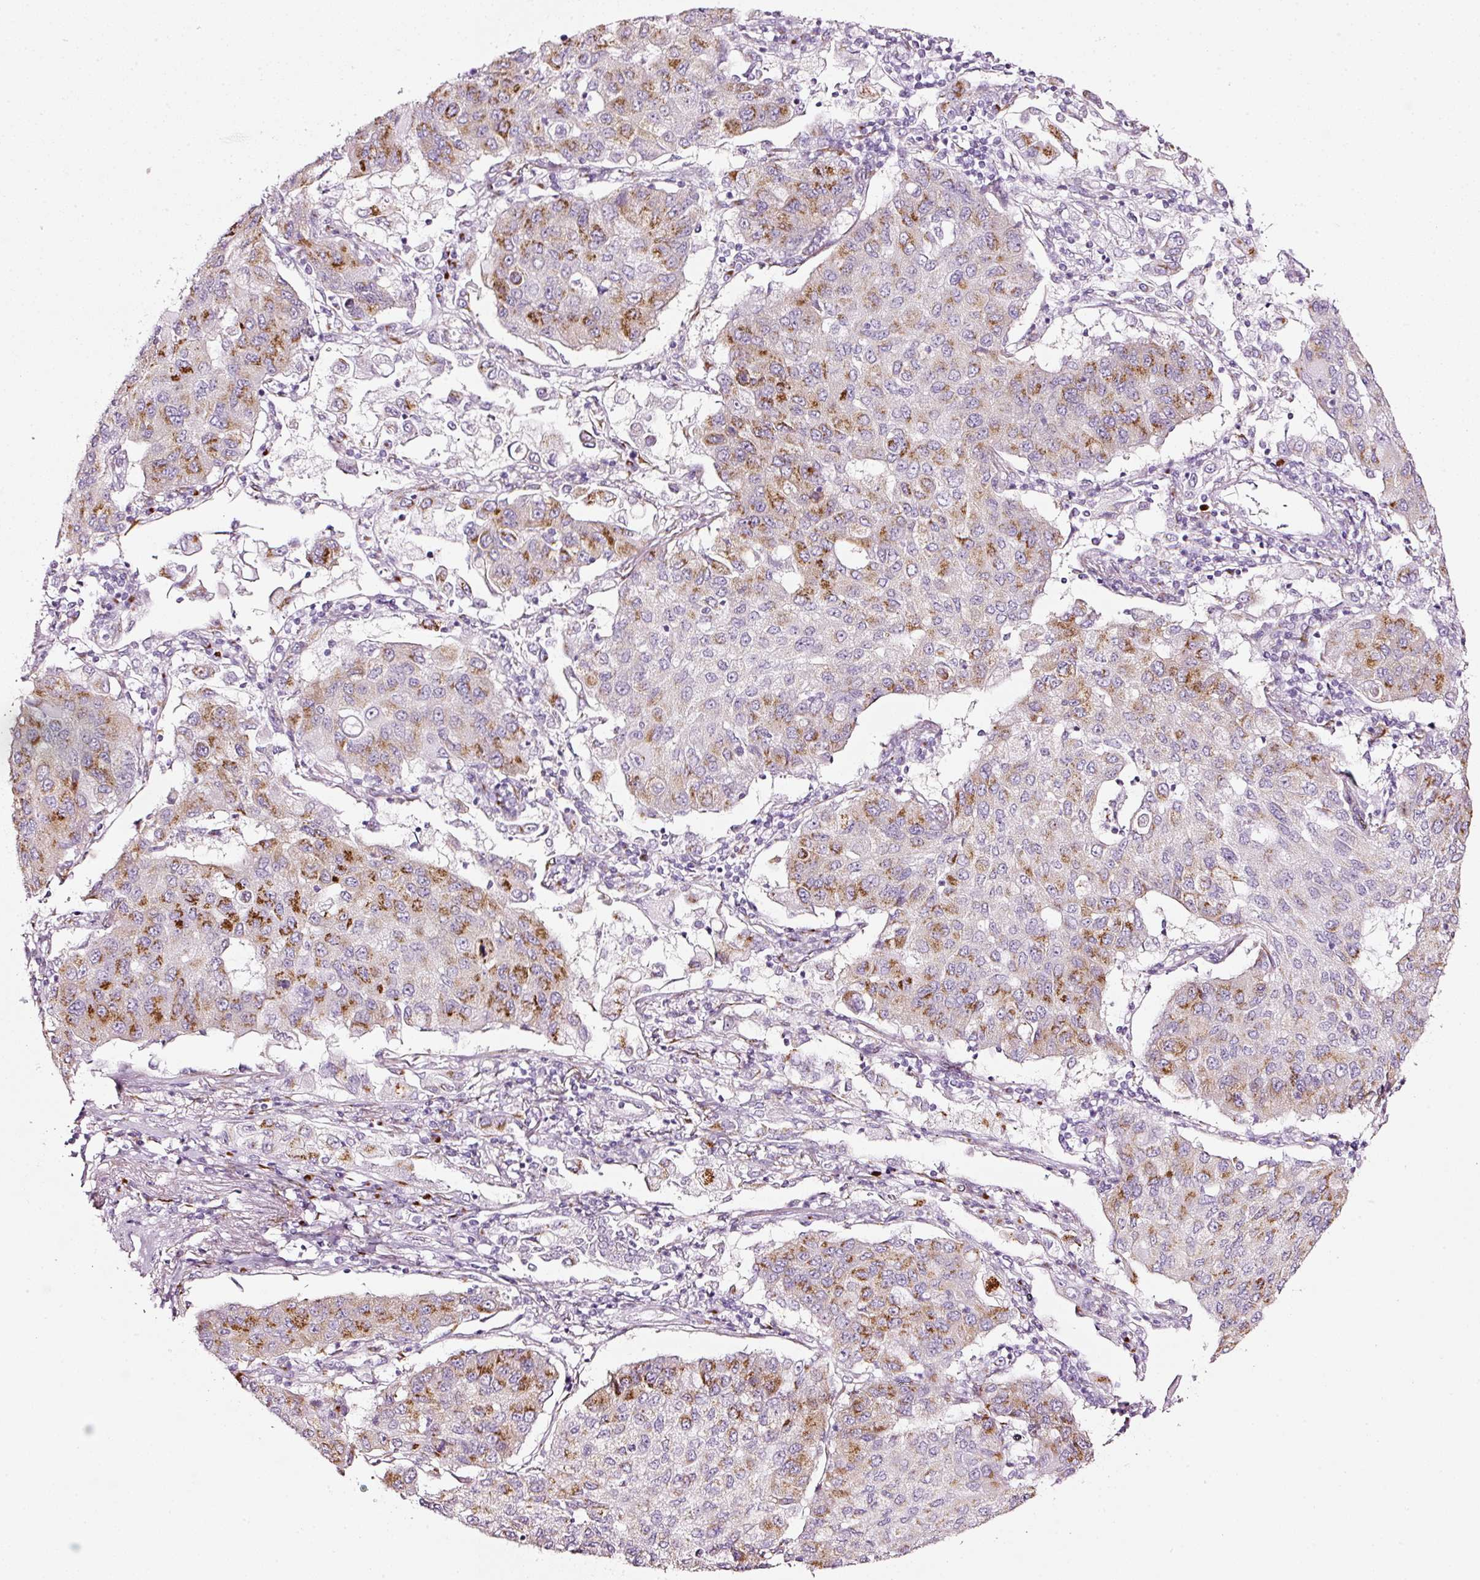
{"staining": {"intensity": "moderate", "quantity": "25%-75%", "location": "cytoplasmic/membranous"}, "tissue": "lung cancer", "cell_type": "Tumor cells", "image_type": "cancer", "snomed": [{"axis": "morphology", "description": "Squamous cell carcinoma, NOS"}, {"axis": "topography", "description": "Lung"}], "caption": "Lung squamous cell carcinoma stained with a brown dye demonstrates moderate cytoplasmic/membranous positive positivity in approximately 25%-75% of tumor cells.", "gene": "SDF4", "patient": {"sex": "male", "age": 74}}